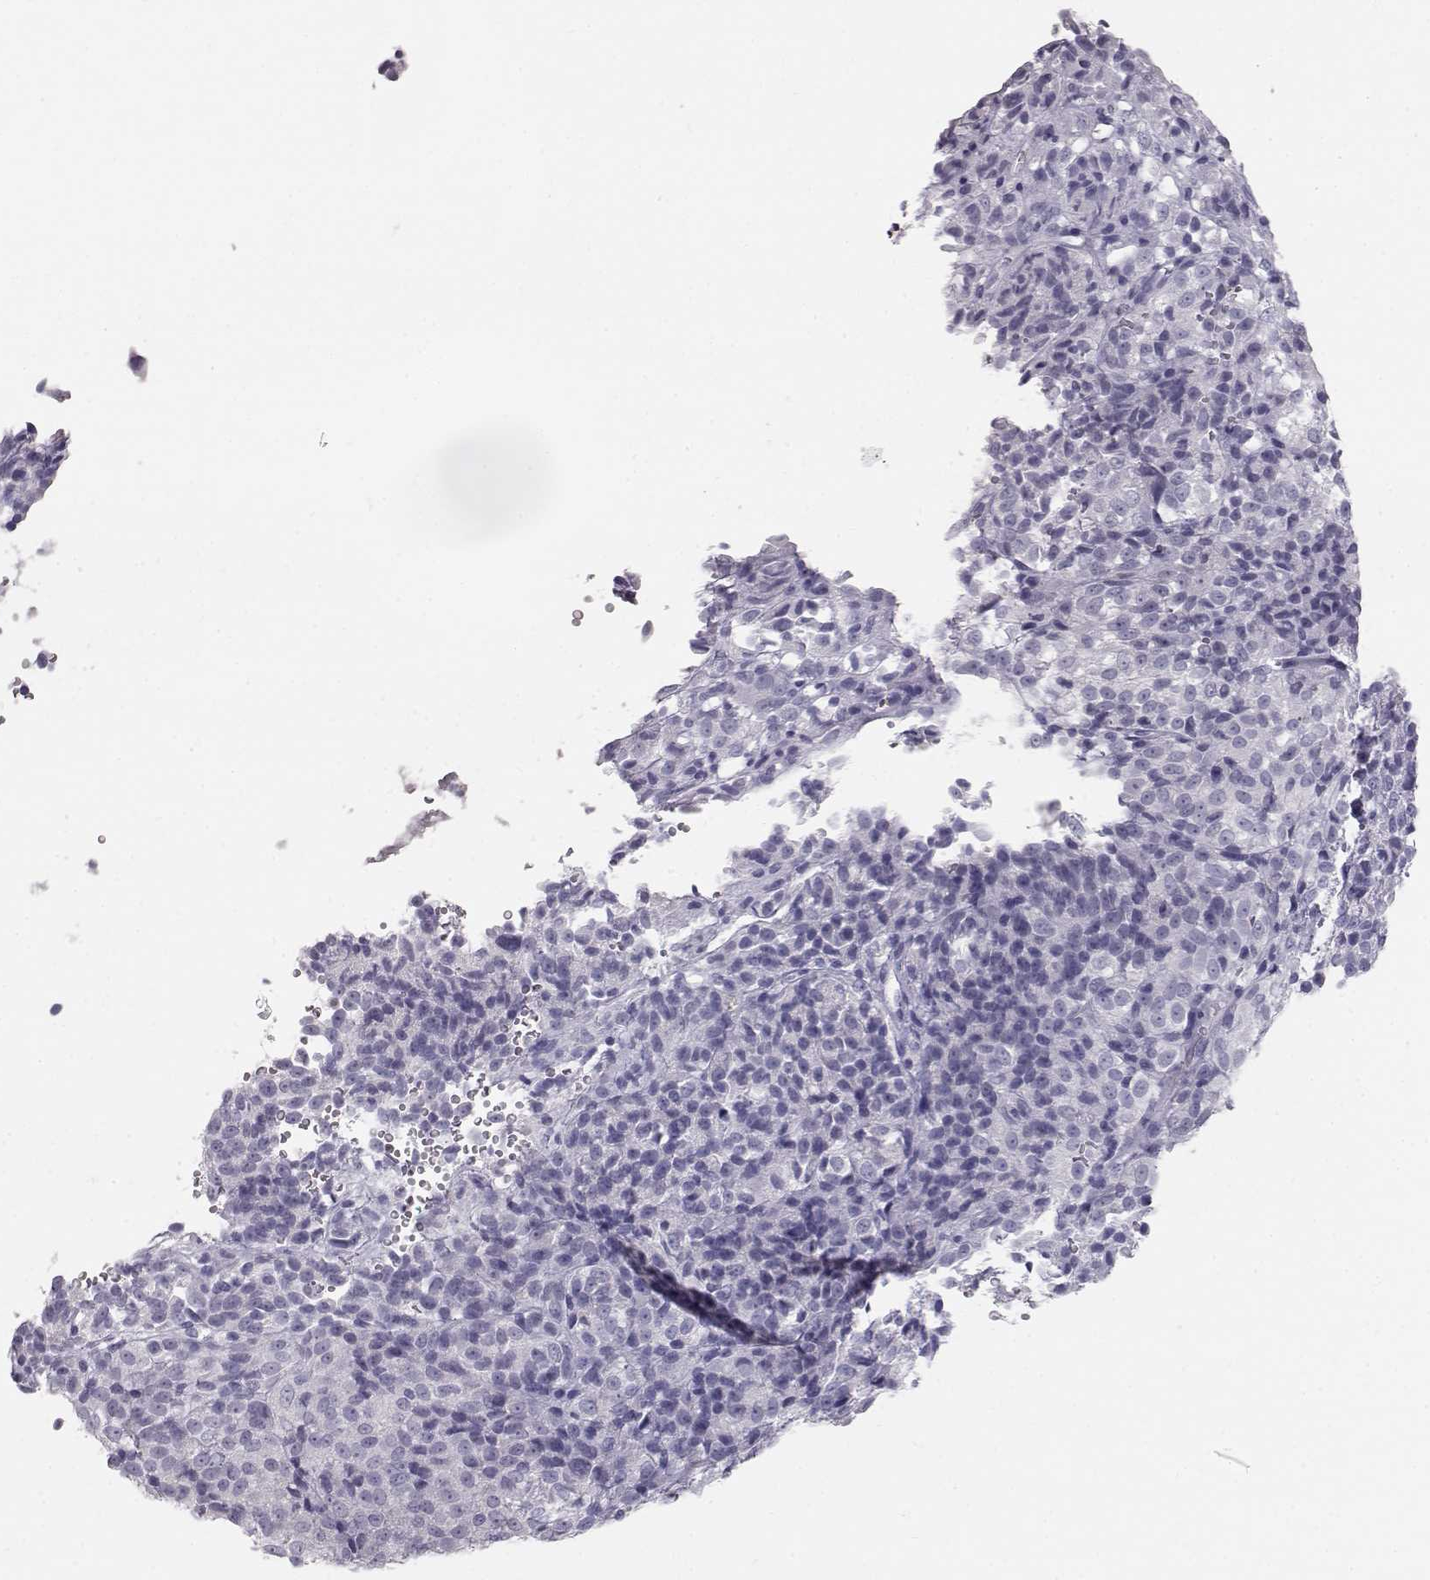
{"staining": {"intensity": "negative", "quantity": "none", "location": "none"}, "tissue": "melanoma", "cell_type": "Tumor cells", "image_type": "cancer", "snomed": [{"axis": "morphology", "description": "Malignant melanoma, Metastatic site"}, {"axis": "topography", "description": "Brain"}], "caption": "High power microscopy histopathology image of an immunohistochemistry histopathology image of melanoma, revealing no significant expression in tumor cells.", "gene": "KRTAP16-1", "patient": {"sex": "female", "age": 56}}